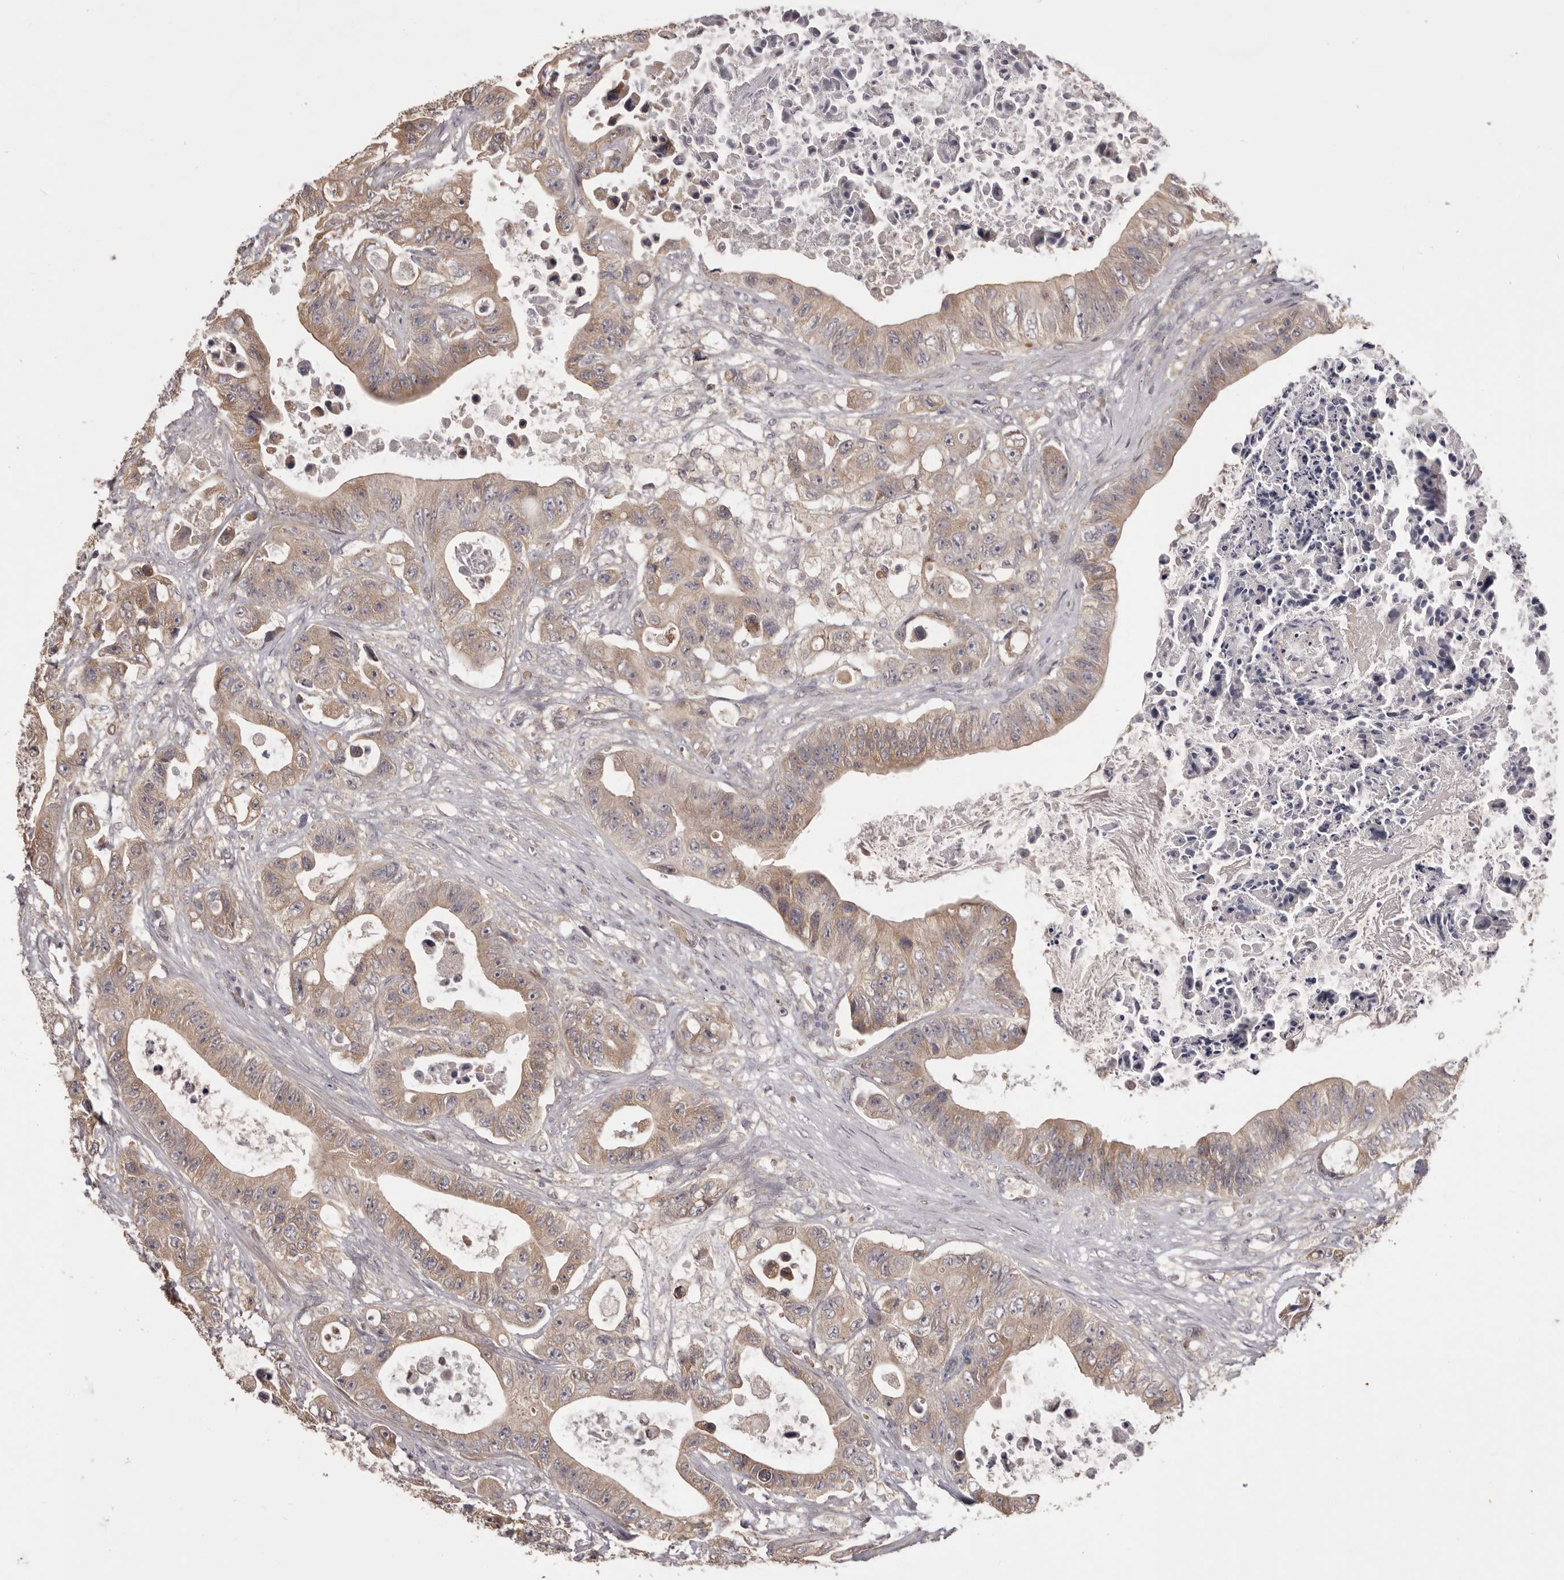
{"staining": {"intensity": "moderate", "quantity": ">75%", "location": "cytoplasmic/membranous"}, "tissue": "colorectal cancer", "cell_type": "Tumor cells", "image_type": "cancer", "snomed": [{"axis": "morphology", "description": "Adenocarcinoma, NOS"}, {"axis": "topography", "description": "Colon"}], "caption": "This histopathology image shows immunohistochemistry (IHC) staining of human colorectal cancer, with medium moderate cytoplasmic/membranous positivity in about >75% of tumor cells.", "gene": "HRH1", "patient": {"sex": "female", "age": 46}}